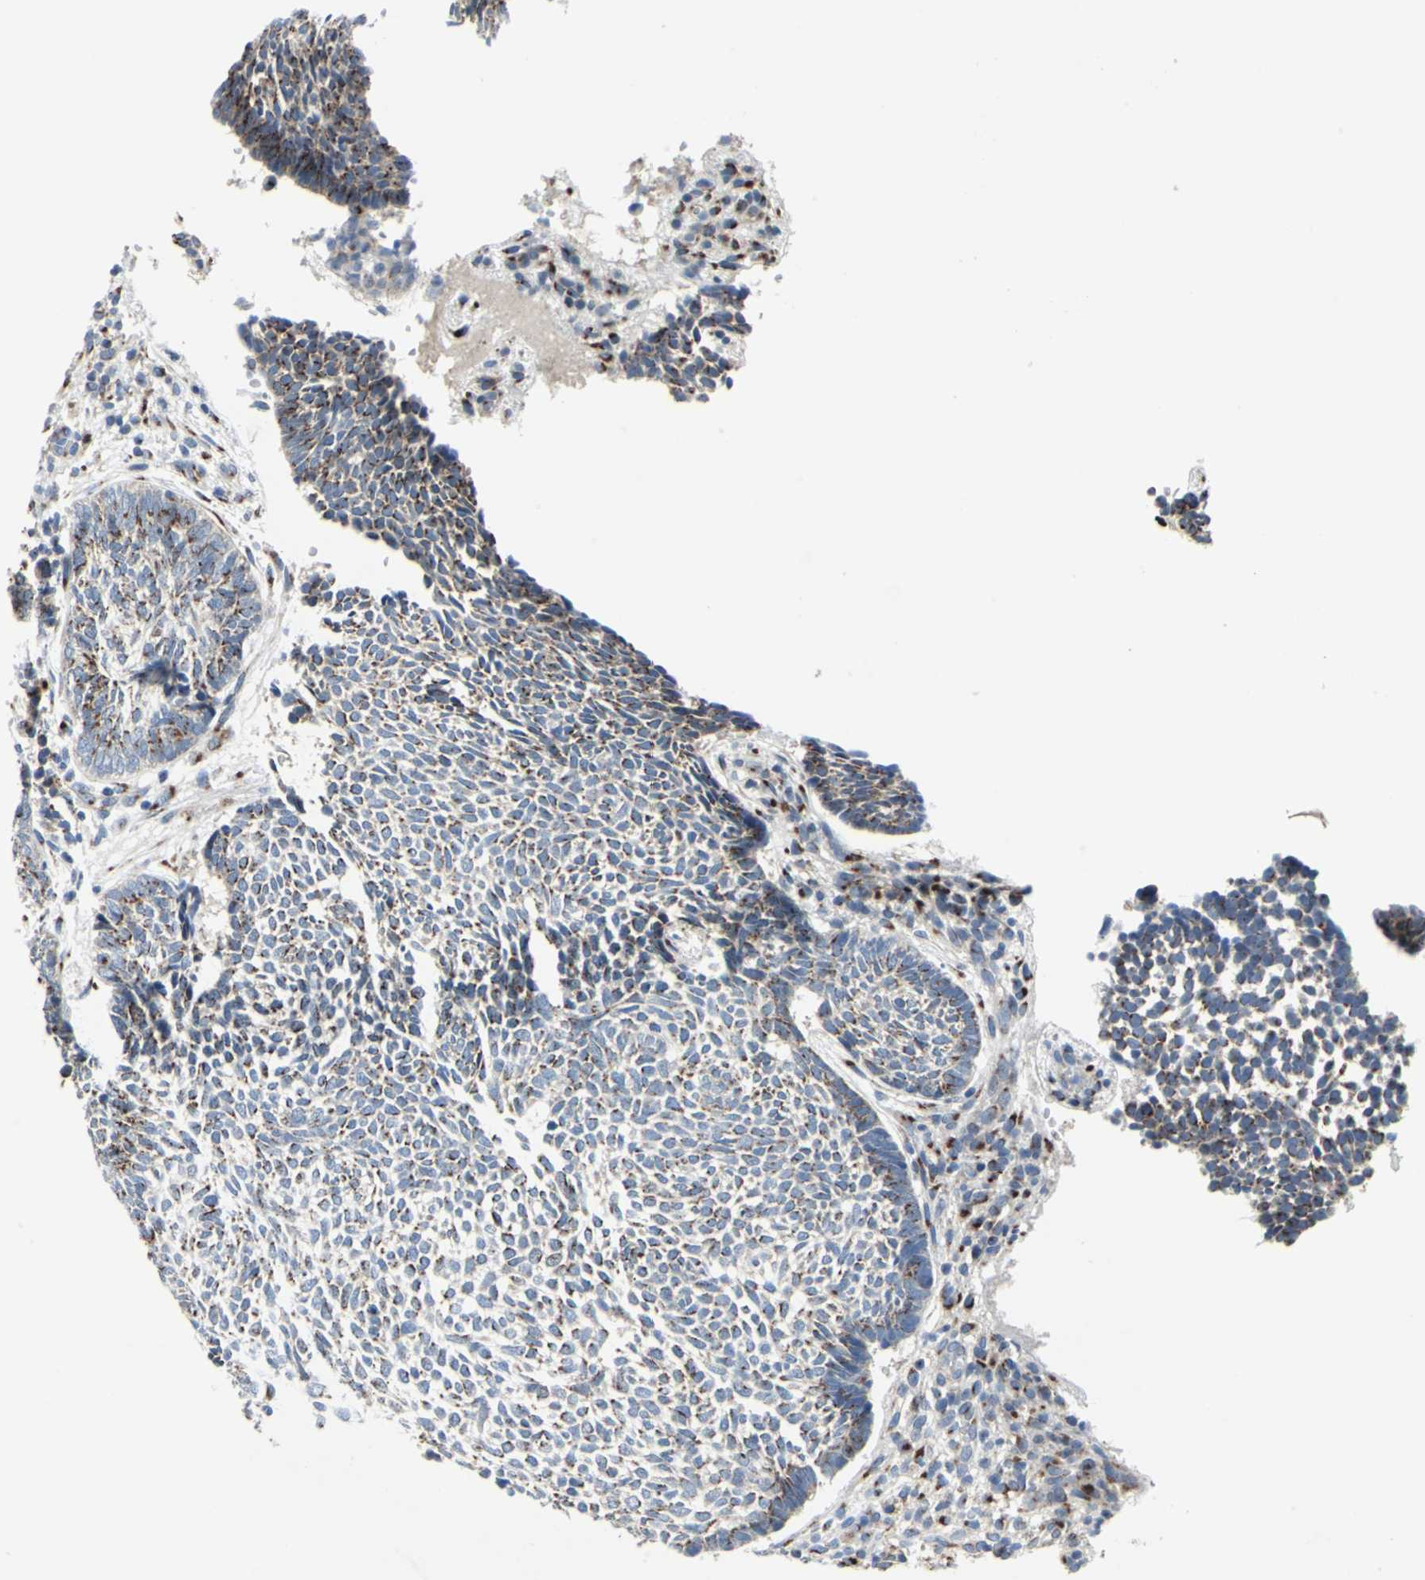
{"staining": {"intensity": "strong", "quantity": "25%-75%", "location": "cytoplasmic/membranous"}, "tissue": "skin cancer", "cell_type": "Tumor cells", "image_type": "cancer", "snomed": [{"axis": "morphology", "description": "Normal tissue, NOS"}, {"axis": "morphology", "description": "Basal cell carcinoma"}, {"axis": "topography", "description": "Skin"}], "caption": "An image of human skin cancer (basal cell carcinoma) stained for a protein reveals strong cytoplasmic/membranous brown staining in tumor cells.", "gene": "GPR3", "patient": {"sex": "male", "age": 87}}